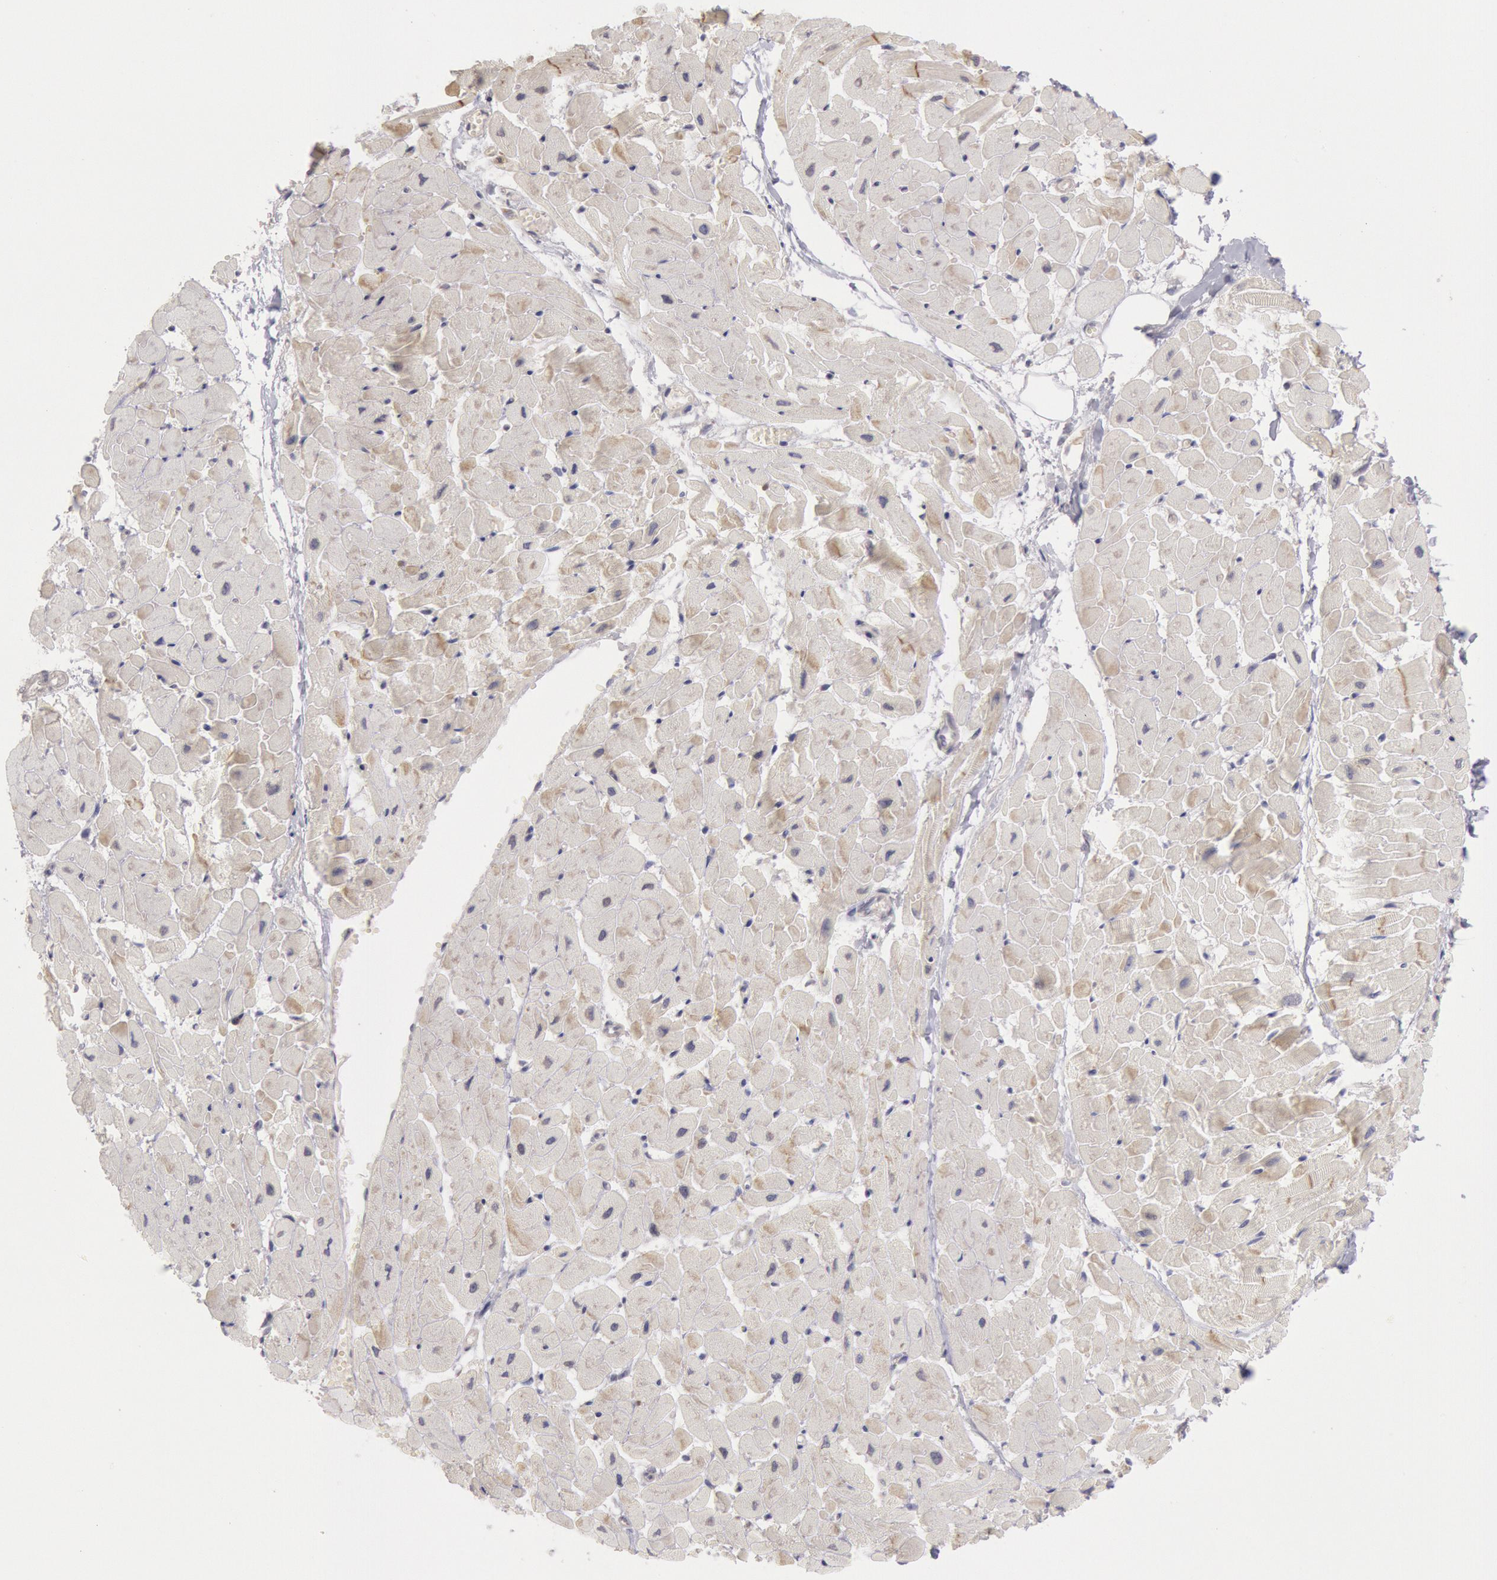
{"staining": {"intensity": "weak", "quantity": "25%-75%", "location": "cytoplasmic/membranous"}, "tissue": "heart muscle", "cell_type": "Cardiomyocytes", "image_type": "normal", "snomed": [{"axis": "morphology", "description": "Normal tissue, NOS"}, {"axis": "topography", "description": "Heart"}], "caption": "About 25%-75% of cardiomyocytes in unremarkable human heart muscle exhibit weak cytoplasmic/membranous protein expression as visualized by brown immunohistochemical staining.", "gene": "PLA2G6", "patient": {"sex": "female", "age": 19}}